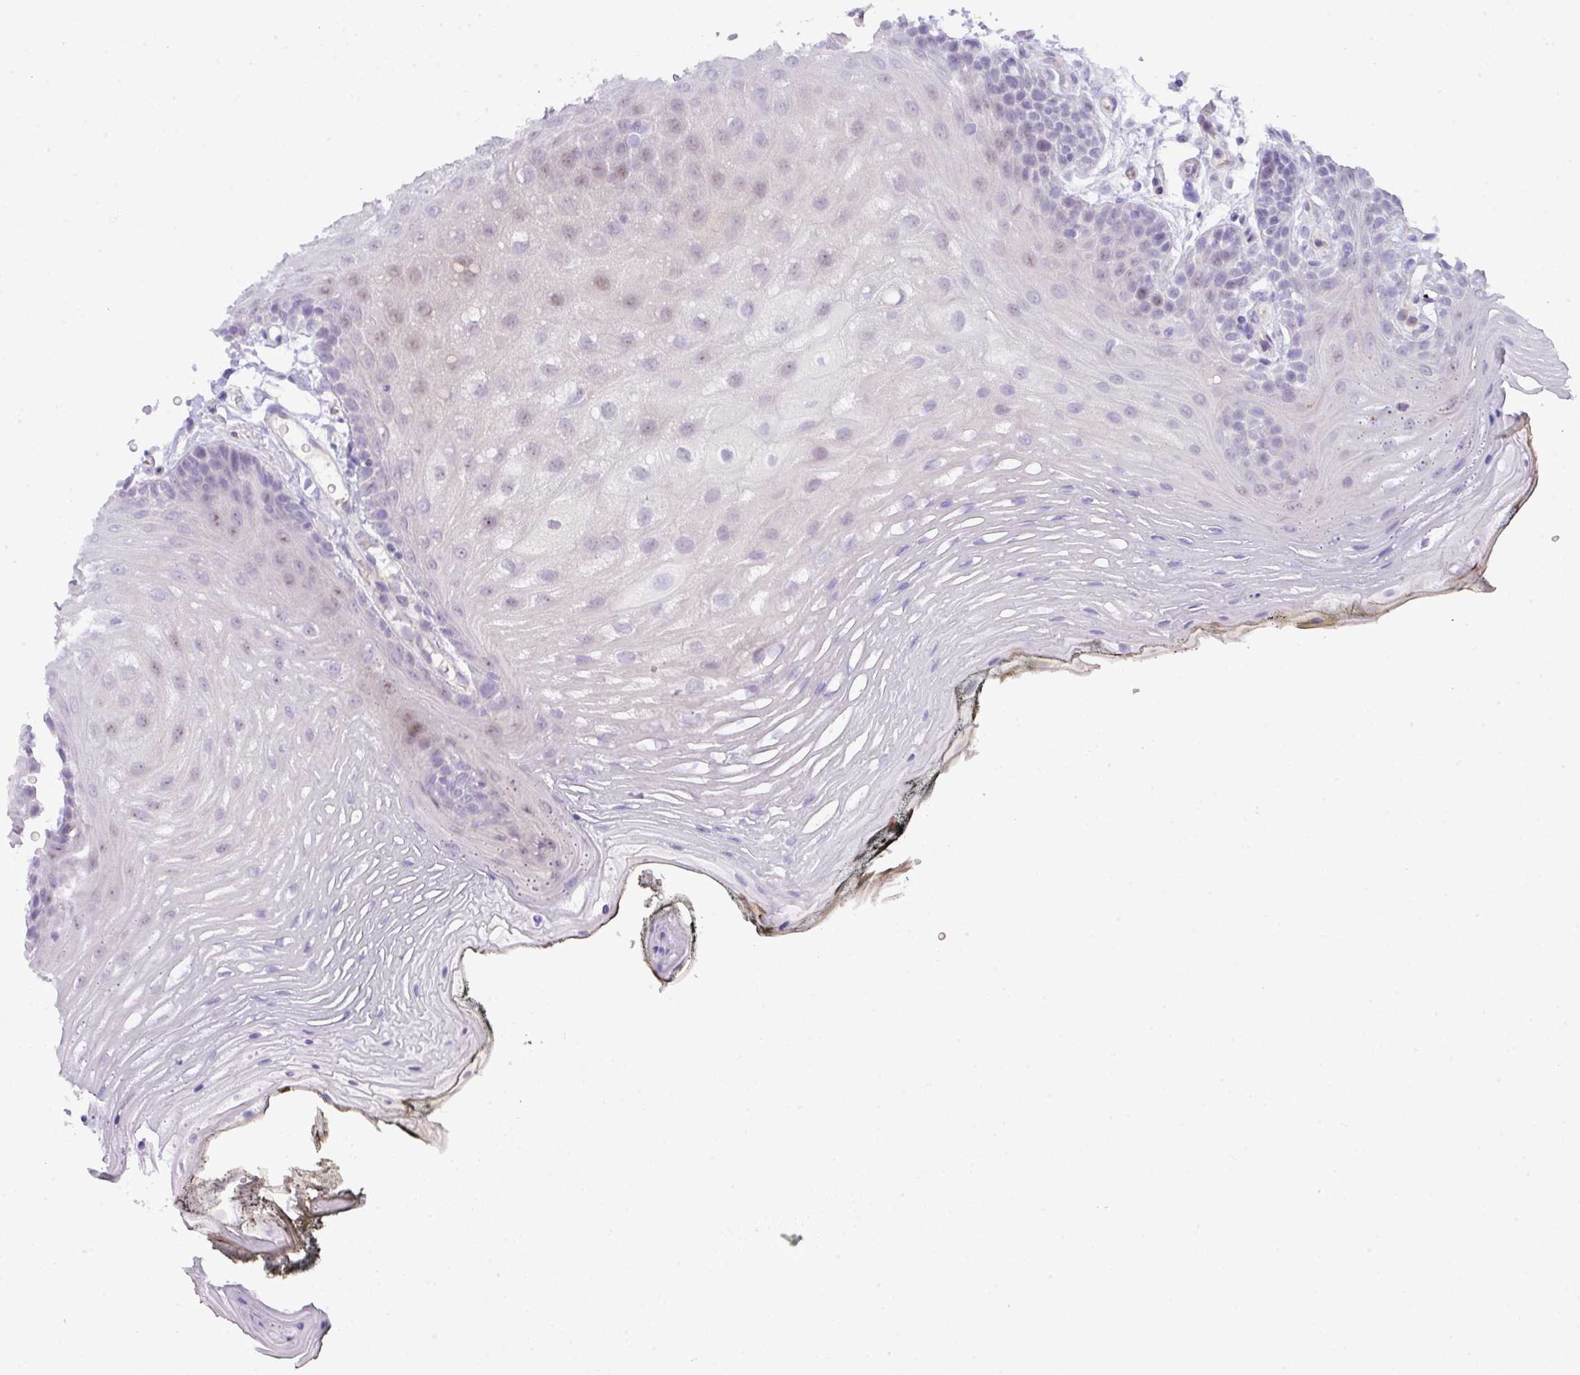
{"staining": {"intensity": "weak", "quantity": "<25%", "location": "nuclear"}, "tissue": "oral mucosa", "cell_type": "Squamous epithelial cells", "image_type": "normal", "snomed": [{"axis": "morphology", "description": "Normal tissue, NOS"}, {"axis": "topography", "description": "Oral tissue"}, {"axis": "topography", "description": "Tounge, NOS"}], "caption": "DAB (3,3'-diaminobenzidine) immunohistochemical staining of benign human oral mucosa displays no significant positivity in squamous epithelial cells.", "gene": "MRM2", "patient": {"sex": "female", "age": 81}}